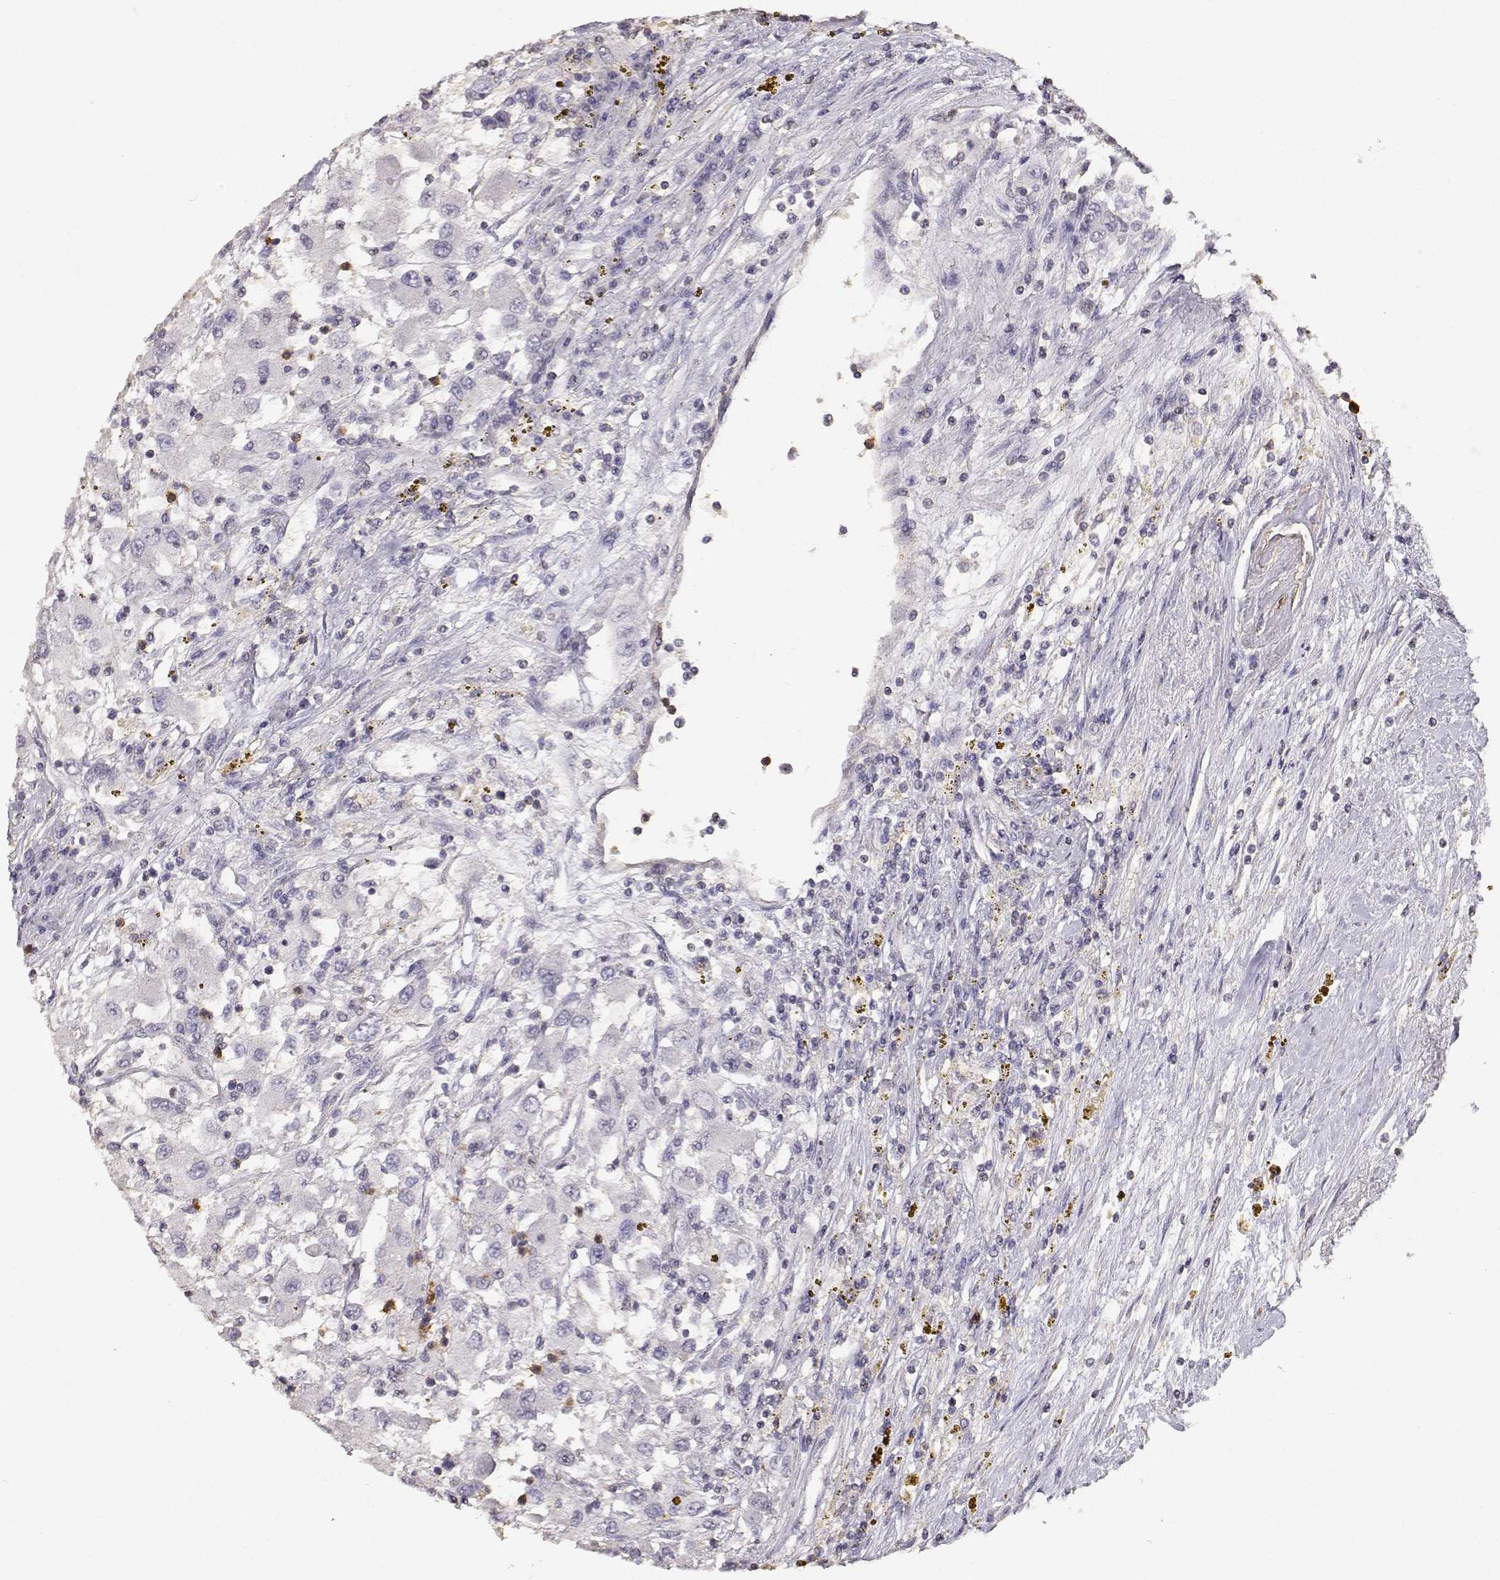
{"staining": {"intensity": "negative", "quantity": "none", "location": "none"}, "tissue": "renal cancer", "cell_type": "Tumor cells", "image_type": "cancer", "snomed": [{"axis": "morphology", "description": "Adenocarcinoma, NOS"}, {"axis": "topography", "description": "Kidney"}], "caption": "A micrograph of adenocarcinoma (renal) stained for a protein reveals no brown staining in tumor cells. (DAB IHC visualized using brightfield microscopy, high magnification).", "gene": "TNFRSF10C", "patient": {"sex": "female", "age": 67}}